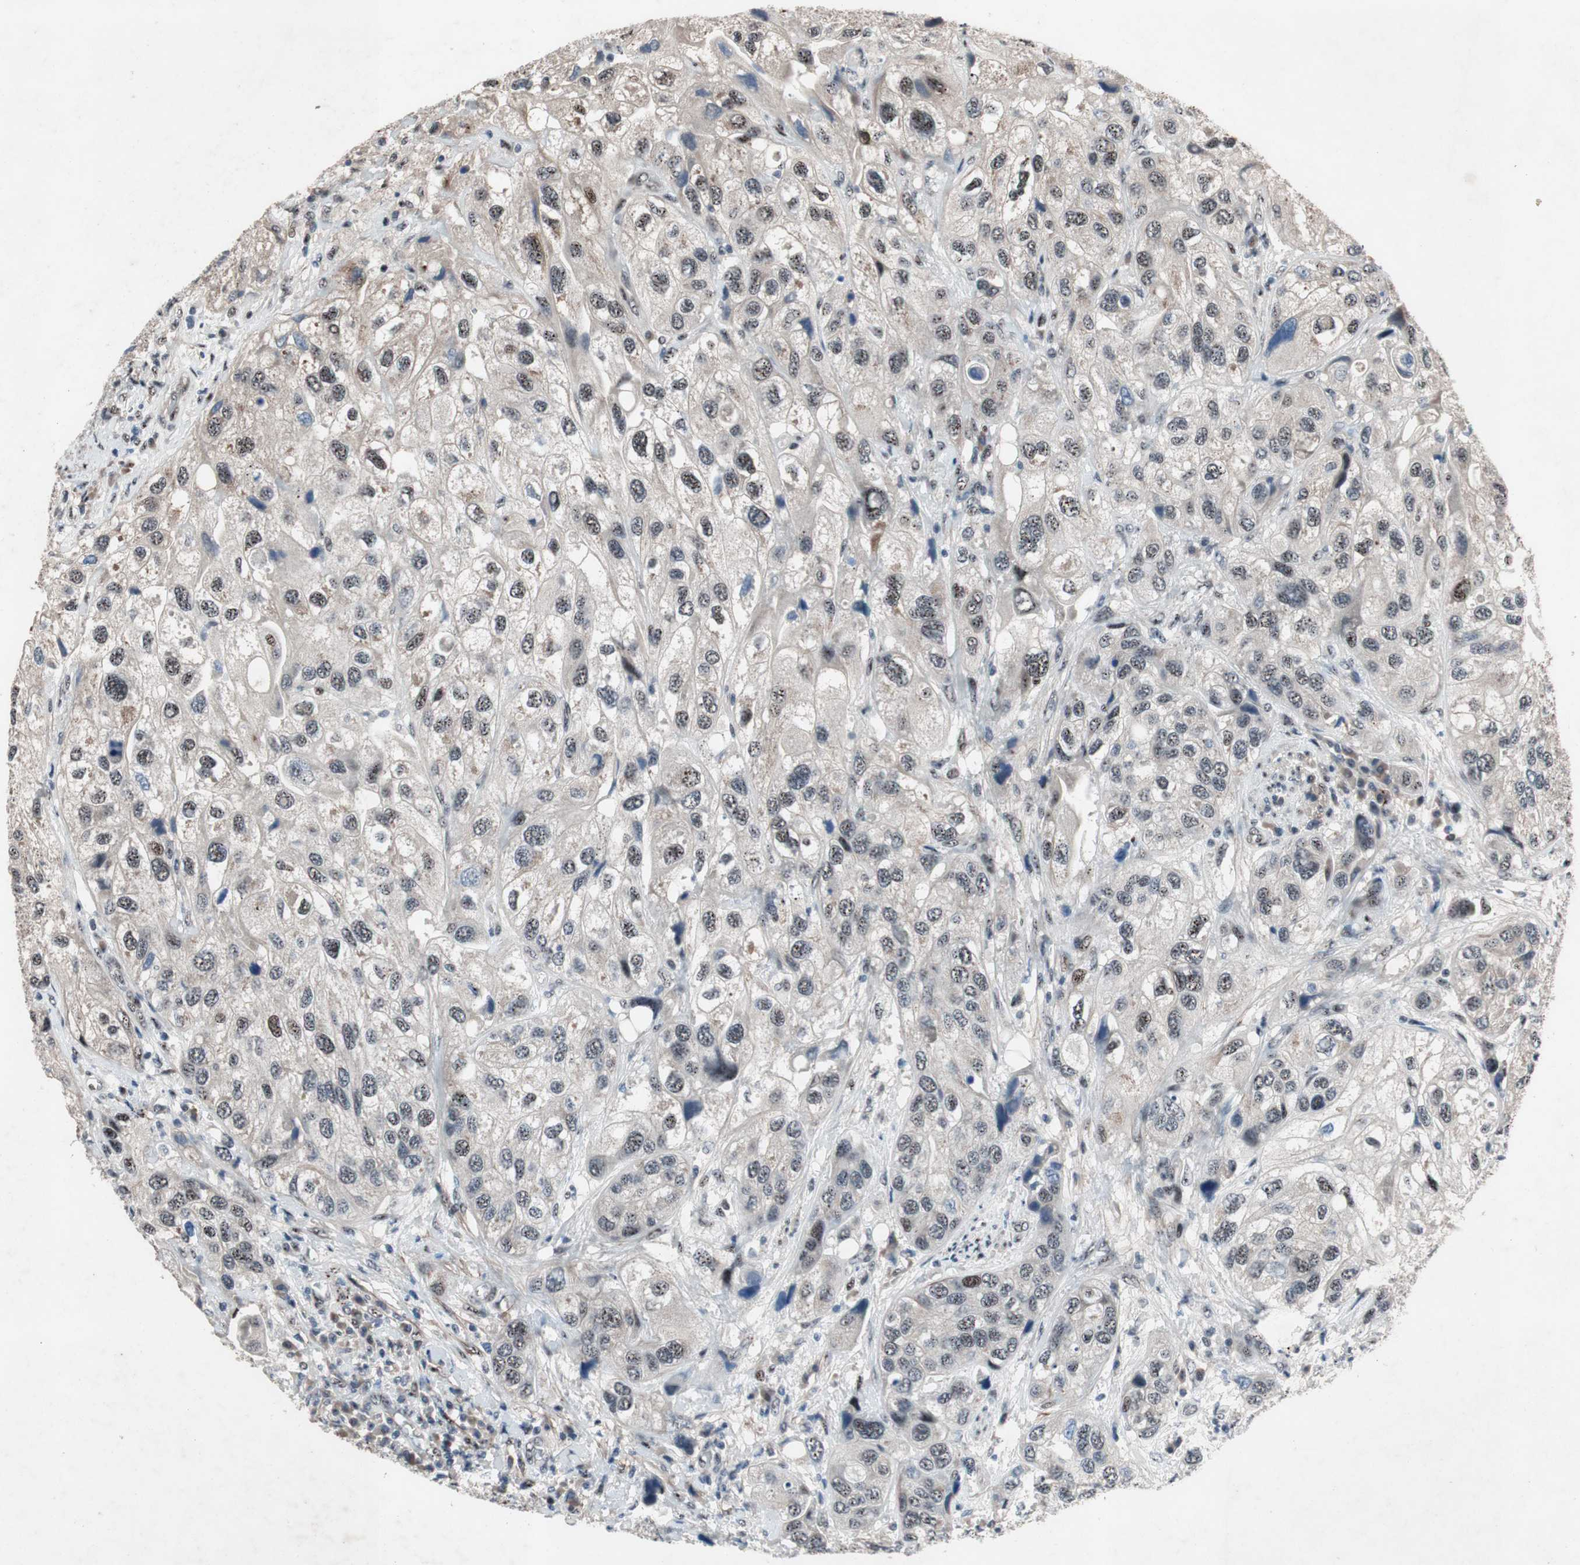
{"staining": {"intensity": "weak", "quantity": "25%-75%", "location": "nuclear"}, "tissue": "urothelial cancer", "cell_type": "Tumor cells", "image_type": "cancer", "snomed": [{"axis": "morphology", "description": "Urothelial carcinoma, High grade"}, {"axis": "topography", "description": "Urinary bladder"}], "caption": "High-power microscopy captured an immunohistochemistry image of urothelial cancer, revealing weak nuclear positivity in about 25%-75% of tumor cells.", "gene": "SOX7", "patient": {"sex": "female", "age": 64}}